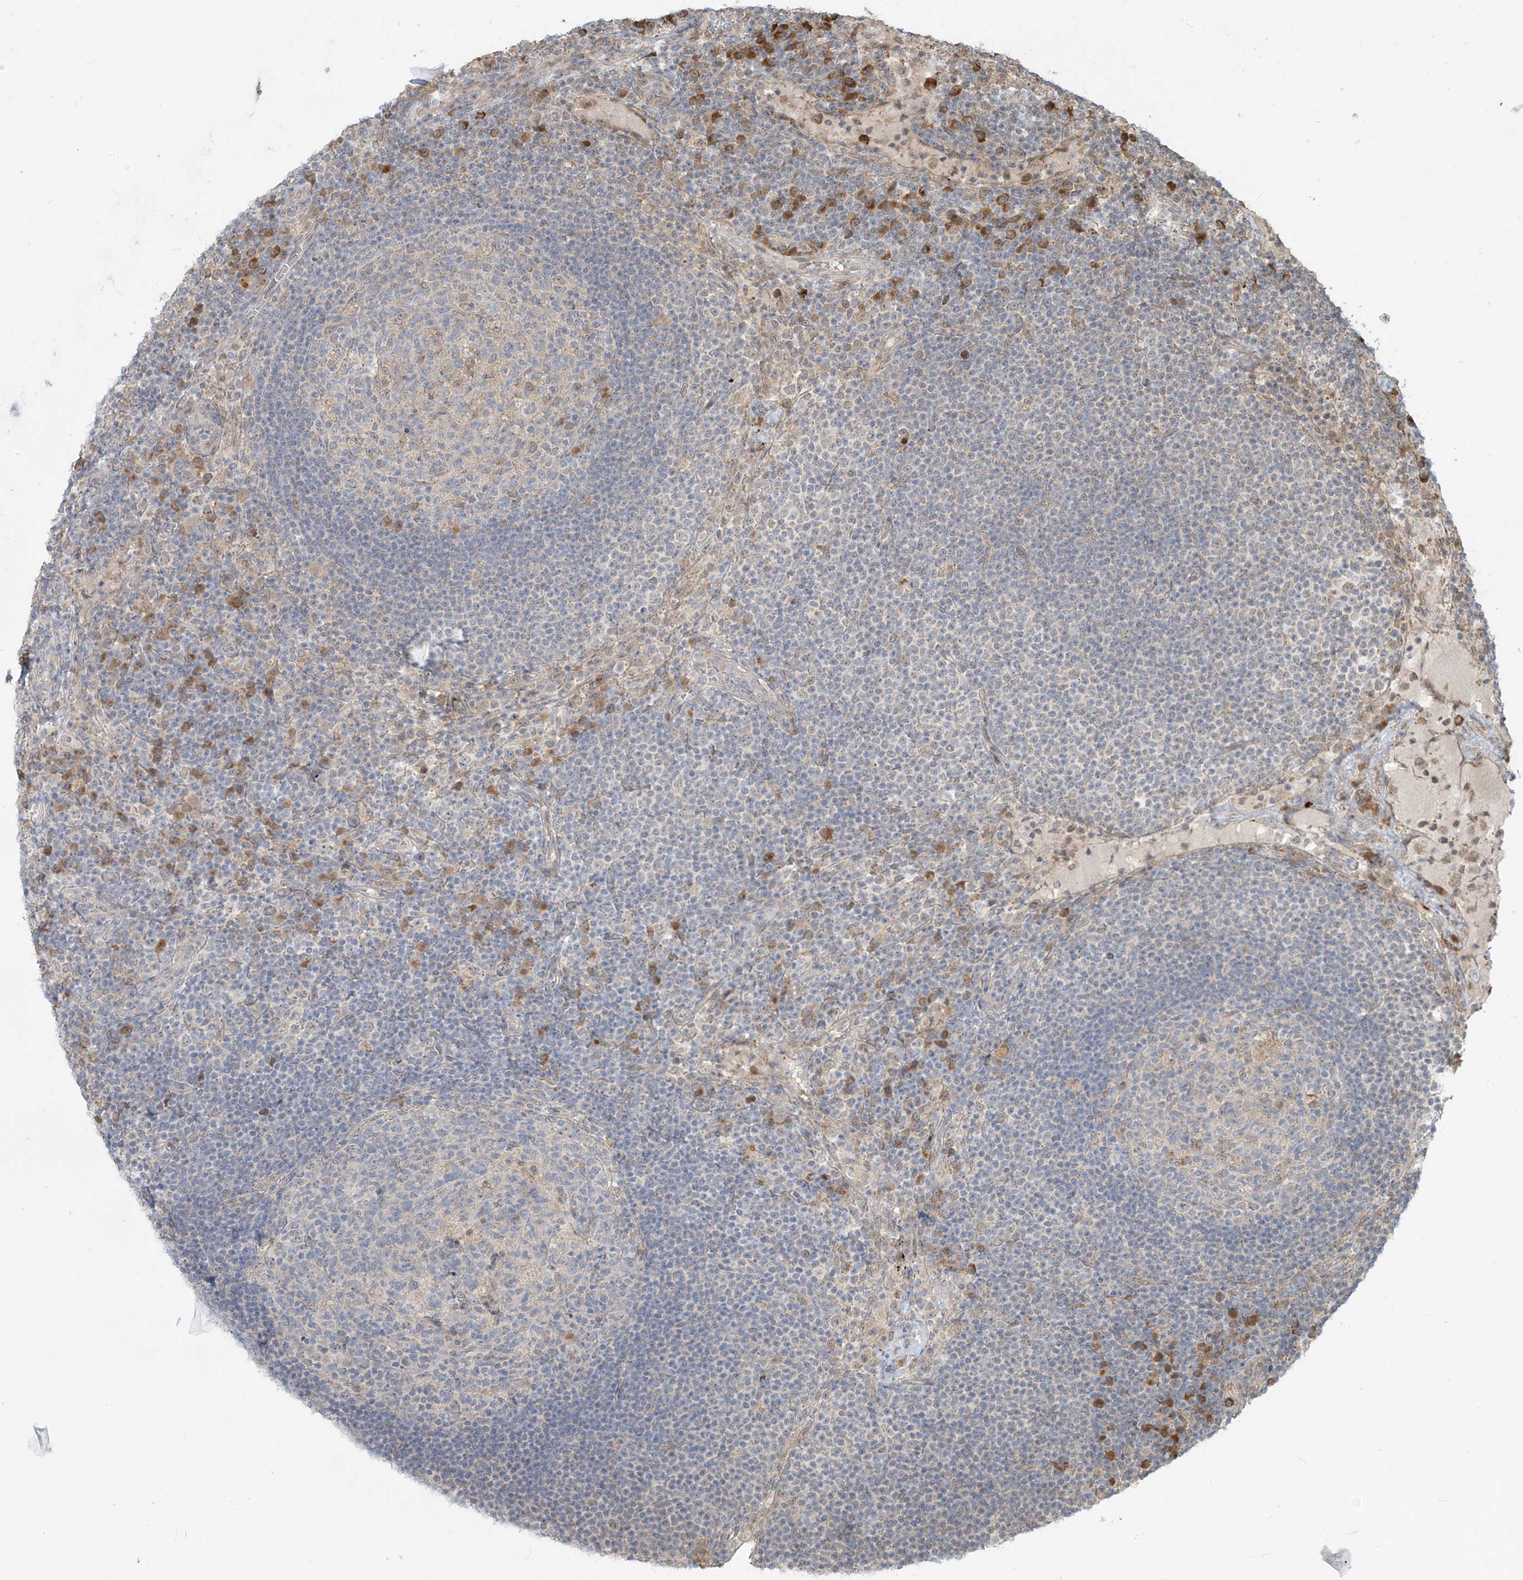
{"staining": {"intensity": "negative", "quantity": "none", "location": "none"}, "tissue": "lymph node", "cell_type": "Germinal center cells", "image_type": "normal", "snomed": [{"axis": "morphology", "description": "Normal tissue, NOS"}, {"axis": "topography", "description": "Lymph node"}], "caption": "A histopathology image of lymph node stained for a protein reveals no brown staining in germinal center cells. The staining is performed using DAB (3,3'-diaminobenzidine) brown chromogen with nuclei counter-stained in using hematoxylin.", "gene": "PLEKHM3", "patient": {"sex": "female", "age": 53}}